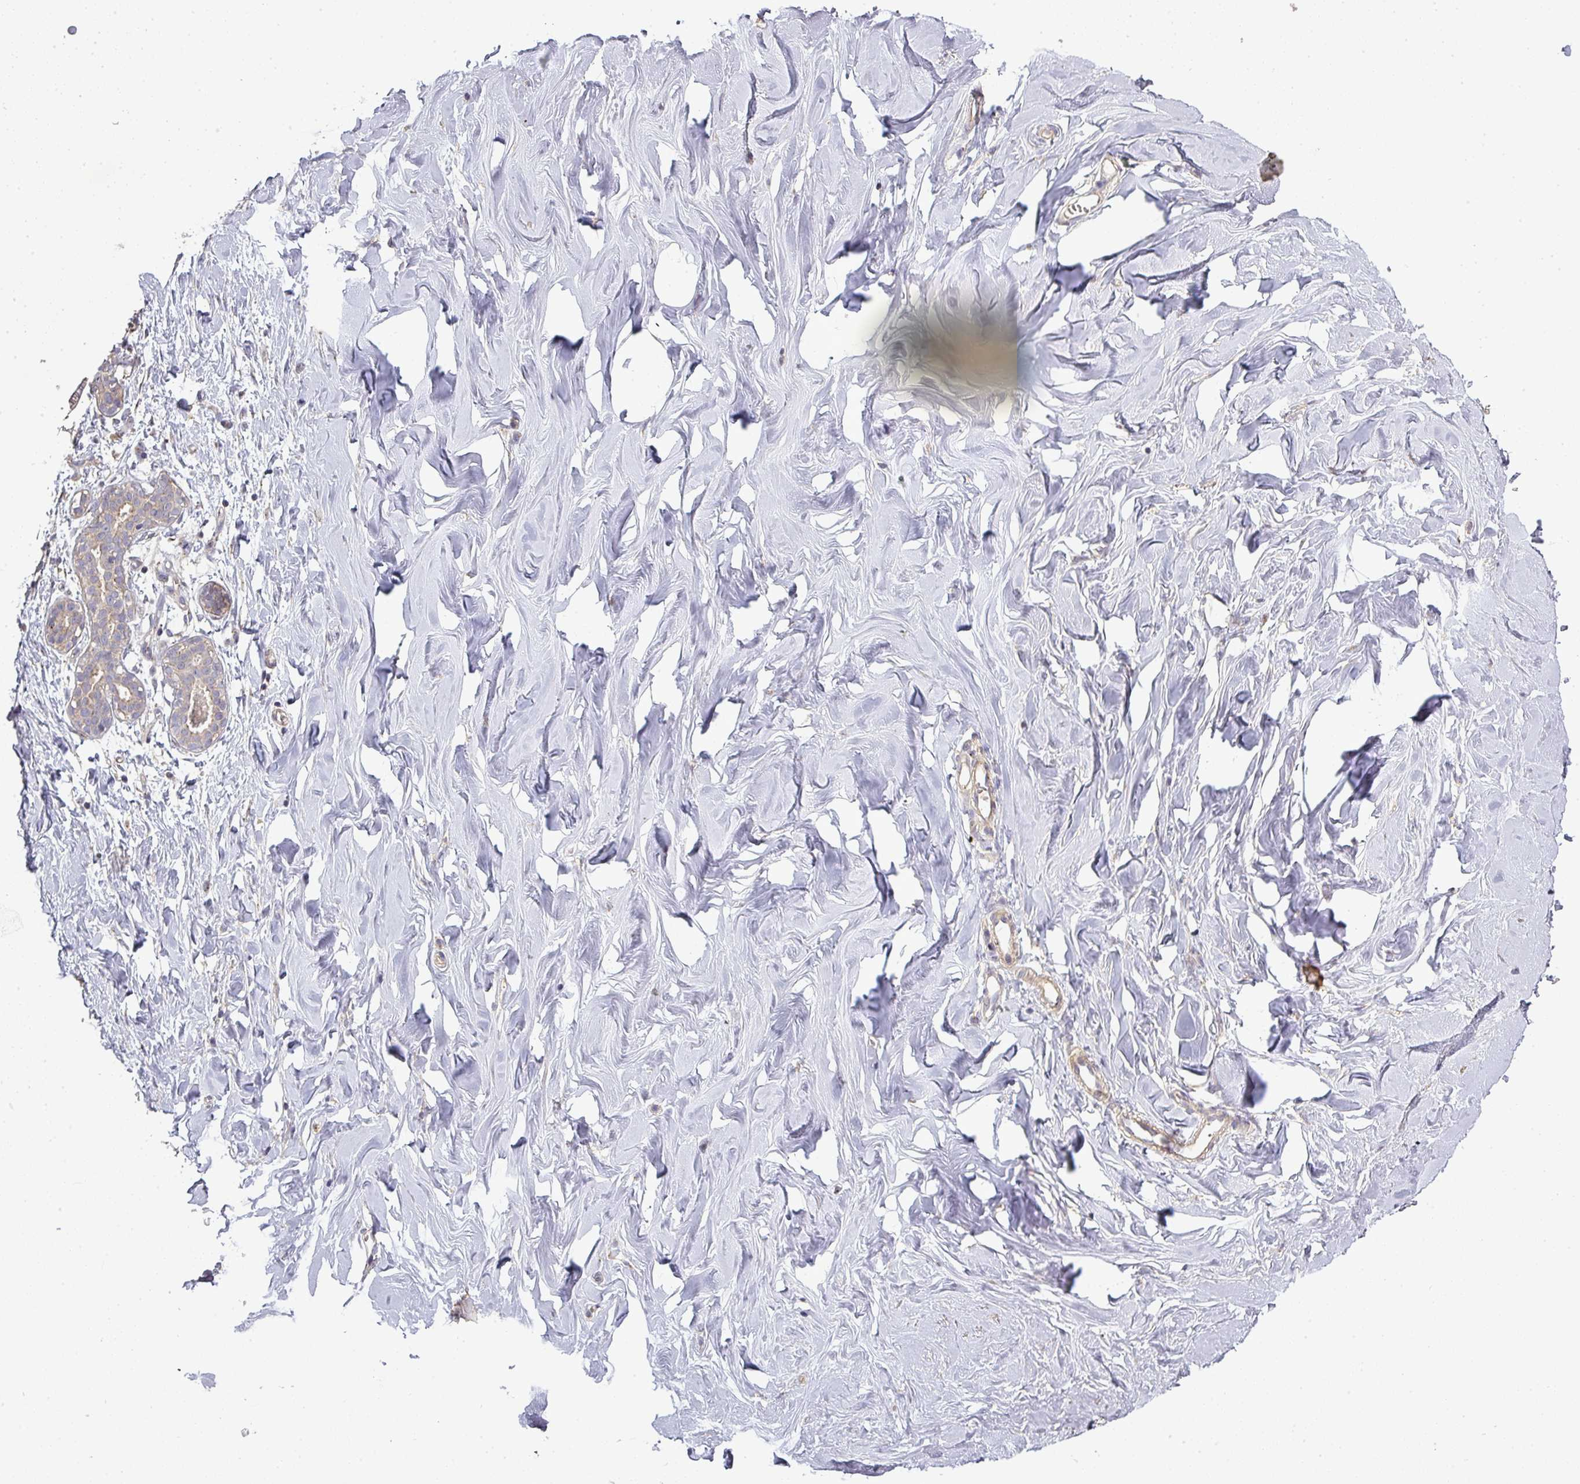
{"staining": {"intensity": "negative", "quantity": "none", "location": "none"}, "tissue": "breast", "cell_type": "Adipocytes", "image_type": "normal", "snomed": [{"axis": "morphology", "description": "Normal tissue, NOS"}, {"axis": "topography", "description": "Breast"}], "caption": "Immunohistochemistry histopathology image of benign human breast stained for a protein (brown), which shows no staining in adipocytes.", "gene": "NIN", "patient": {"sex": "female", "age": 27}}